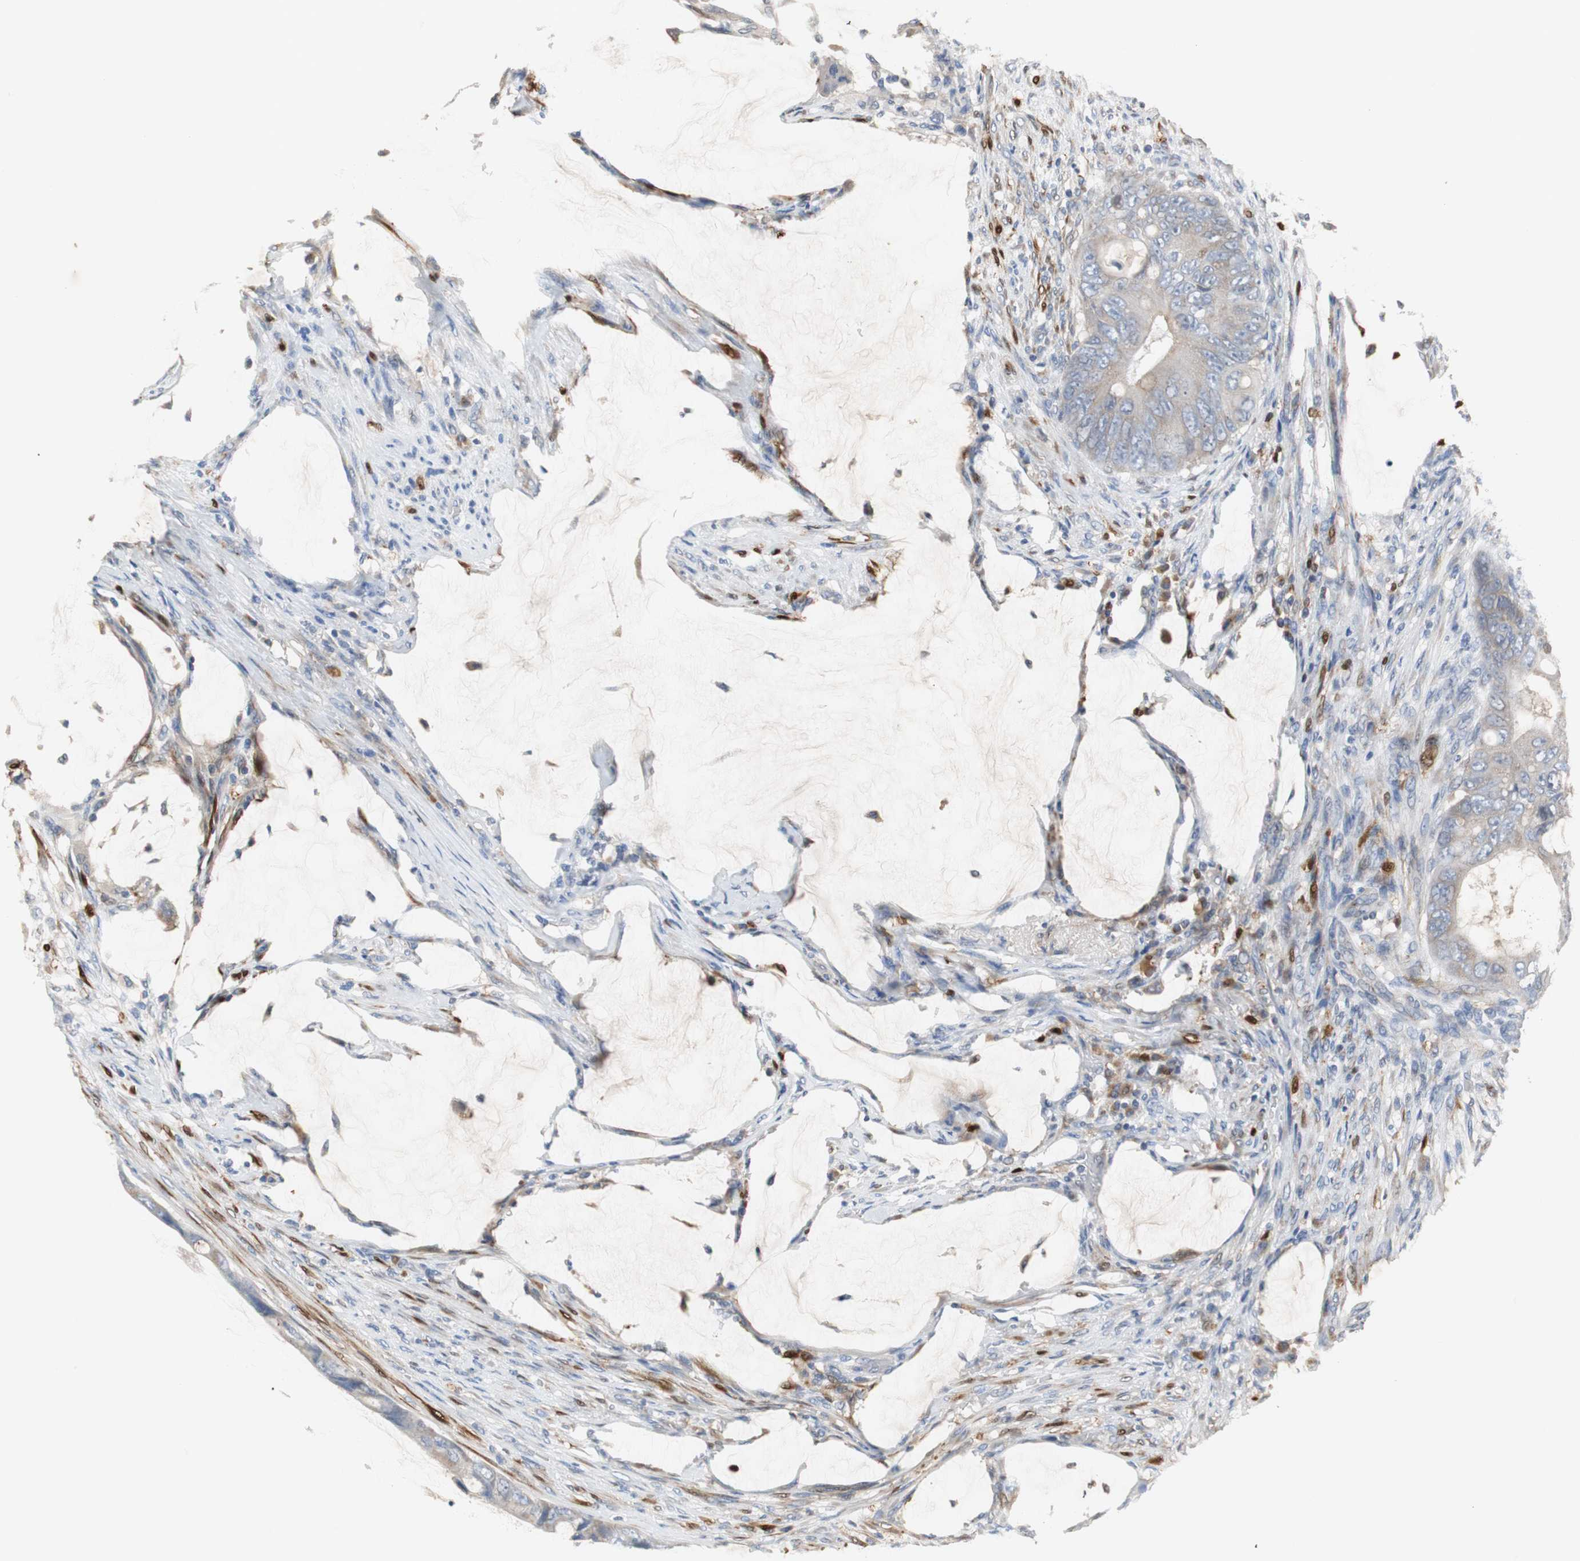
{"staining": {"intensity": "moderate", "quantity": ">75%", "location": "cytoplasmic/membranous"}, "tissue": "colorectal cancer", "cell_type": "Tumor cells", "image_type": "cancer", "snomed": [{"axis": "morphology", "description": "Adenocarcinoma, NOS"}, {"axis": "topography", "description": "Rectum"}], "caption": "Immunohistochemical staining of adenocarcinoma (colorectal) reveals moderate cytoplasmic/membranous protein positivity in approximately >75% of tumor cells.", "gene": "CALB2", "patient": {"sex": "female", "age": 77}}